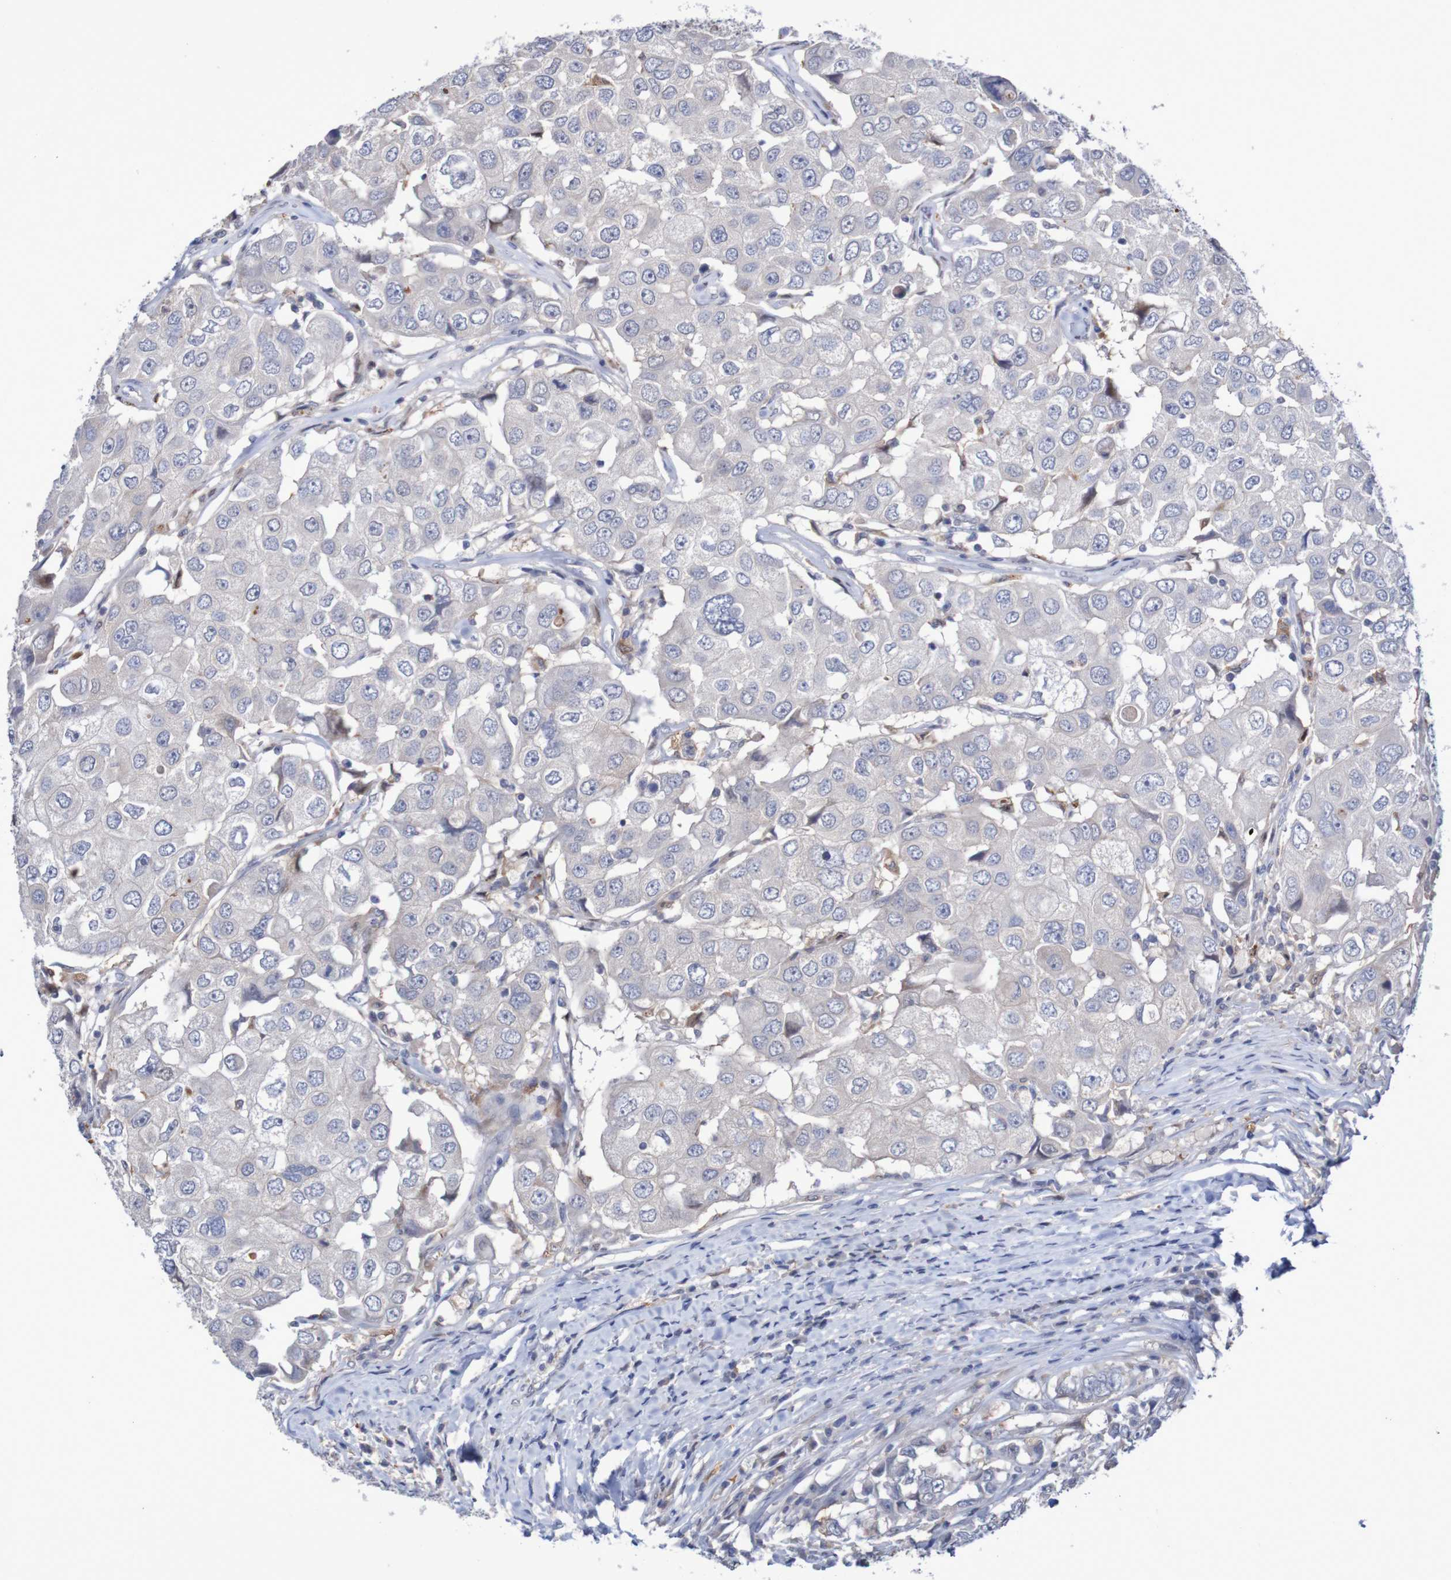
{"staining": {"intensity": "negative", "quantity": "none", "location": "none"}, "tissue": "breast cancer", "cell_type": "Tumor cells", "image_type": "cancer", "snomed": [{"axis": "morphology", "description": "Duct carcinoma"}, {"axis": "topography", "description": "Breast"}], "caption": "The immunohistochemistry (IHC) histopathology image has no significant expression in tumor cells of breast cancer tissue.", "gene": "FBP2", "patient": {"sex": "female", "age": 27}}